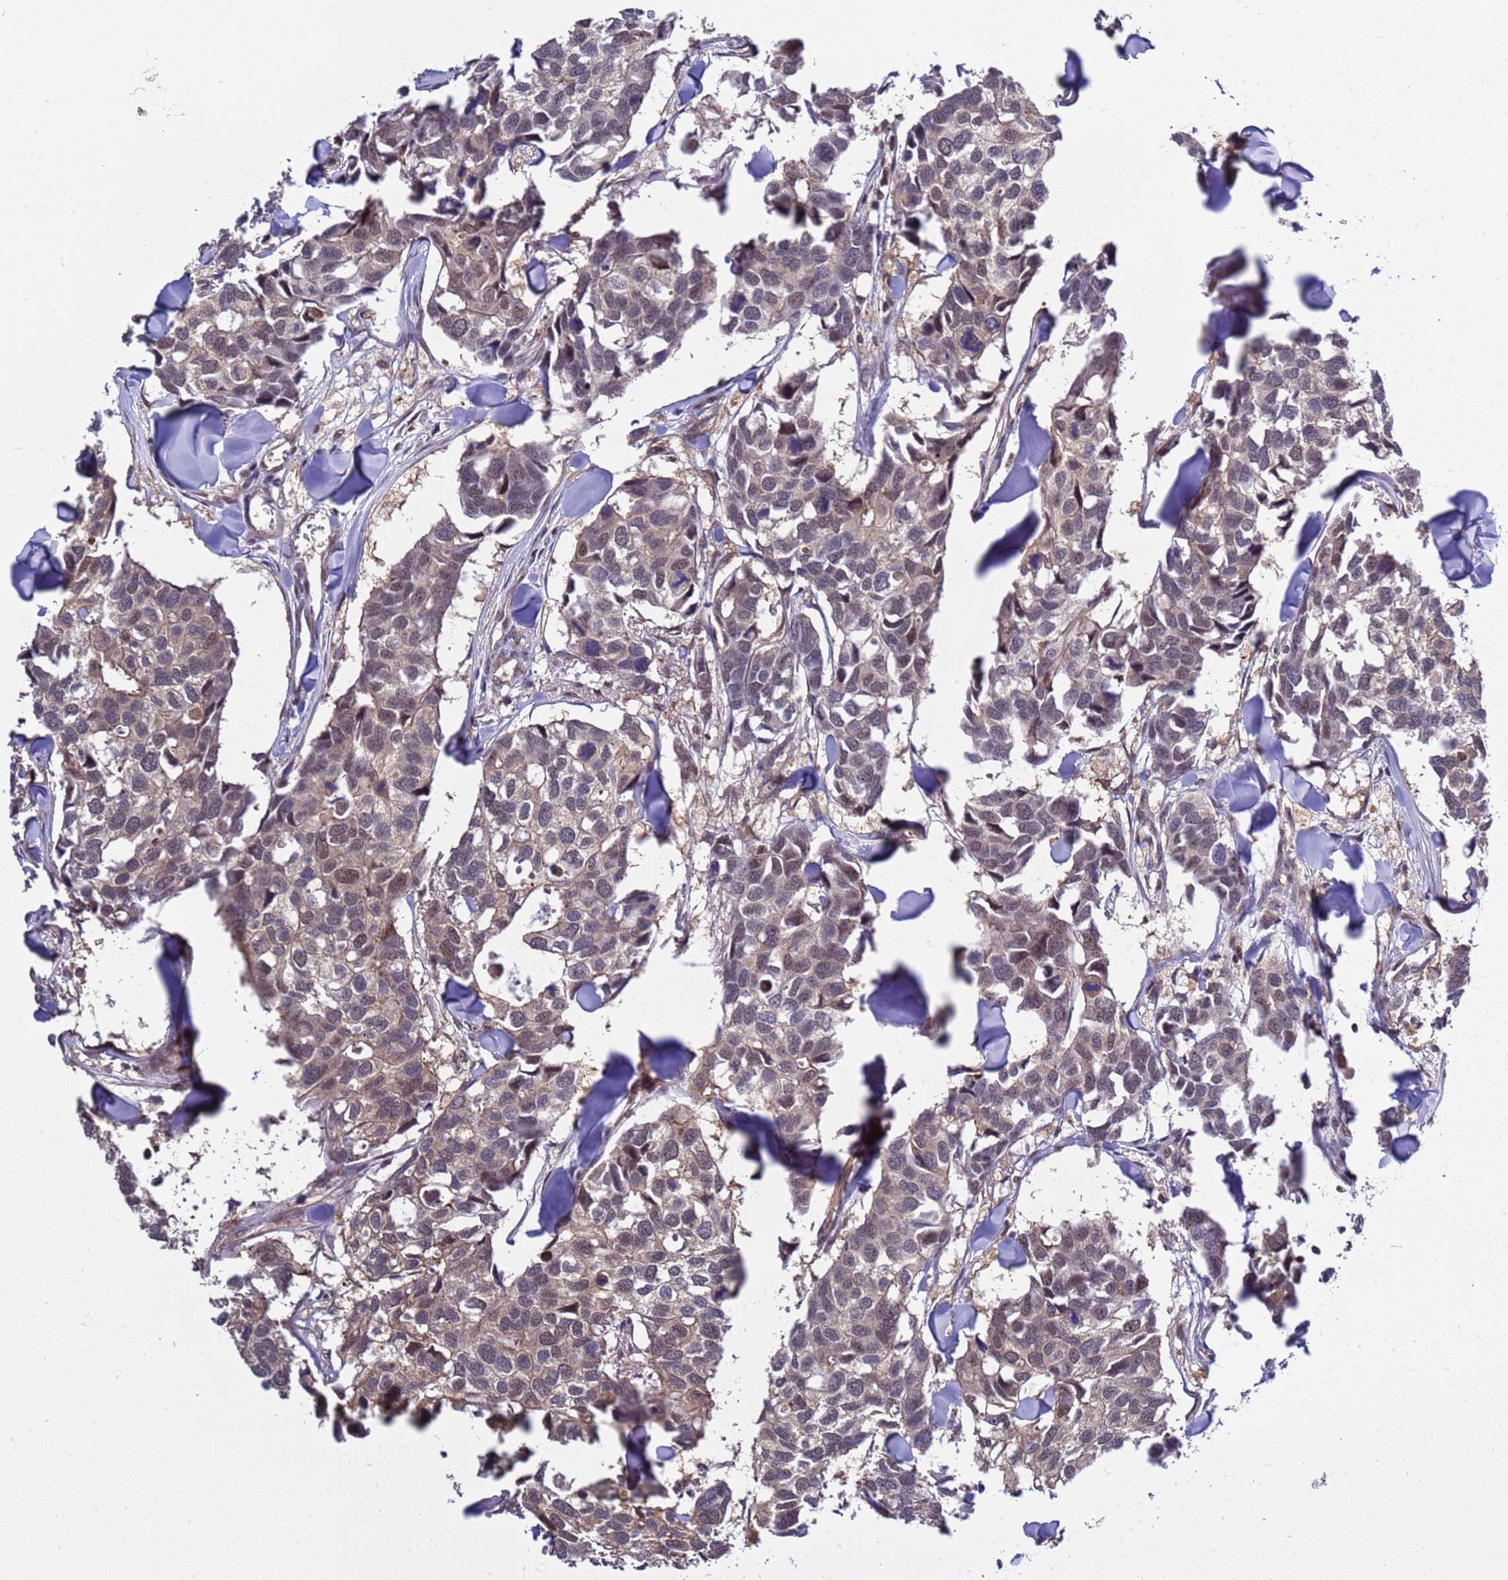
{"staining": {"intensity": "weak", "quantity": "25%-75%", "location": "nuclear"}, "tissue": "breast cancer", "cell_type": "Tumor cells", "image_type": "cancer", "snomed": [{"axis": "morphology", "description": "Duct carcinoma"}, {"axis": "topography", "description": "Breast"}], "caption": "Immunohistochemical staining of breast cancer exhibits low levels of weak nuclear protein staining in approximately 25%-75% of tumor cells.", "gene": "GEN1", "patient": {"sex": "female", "age": 83}}